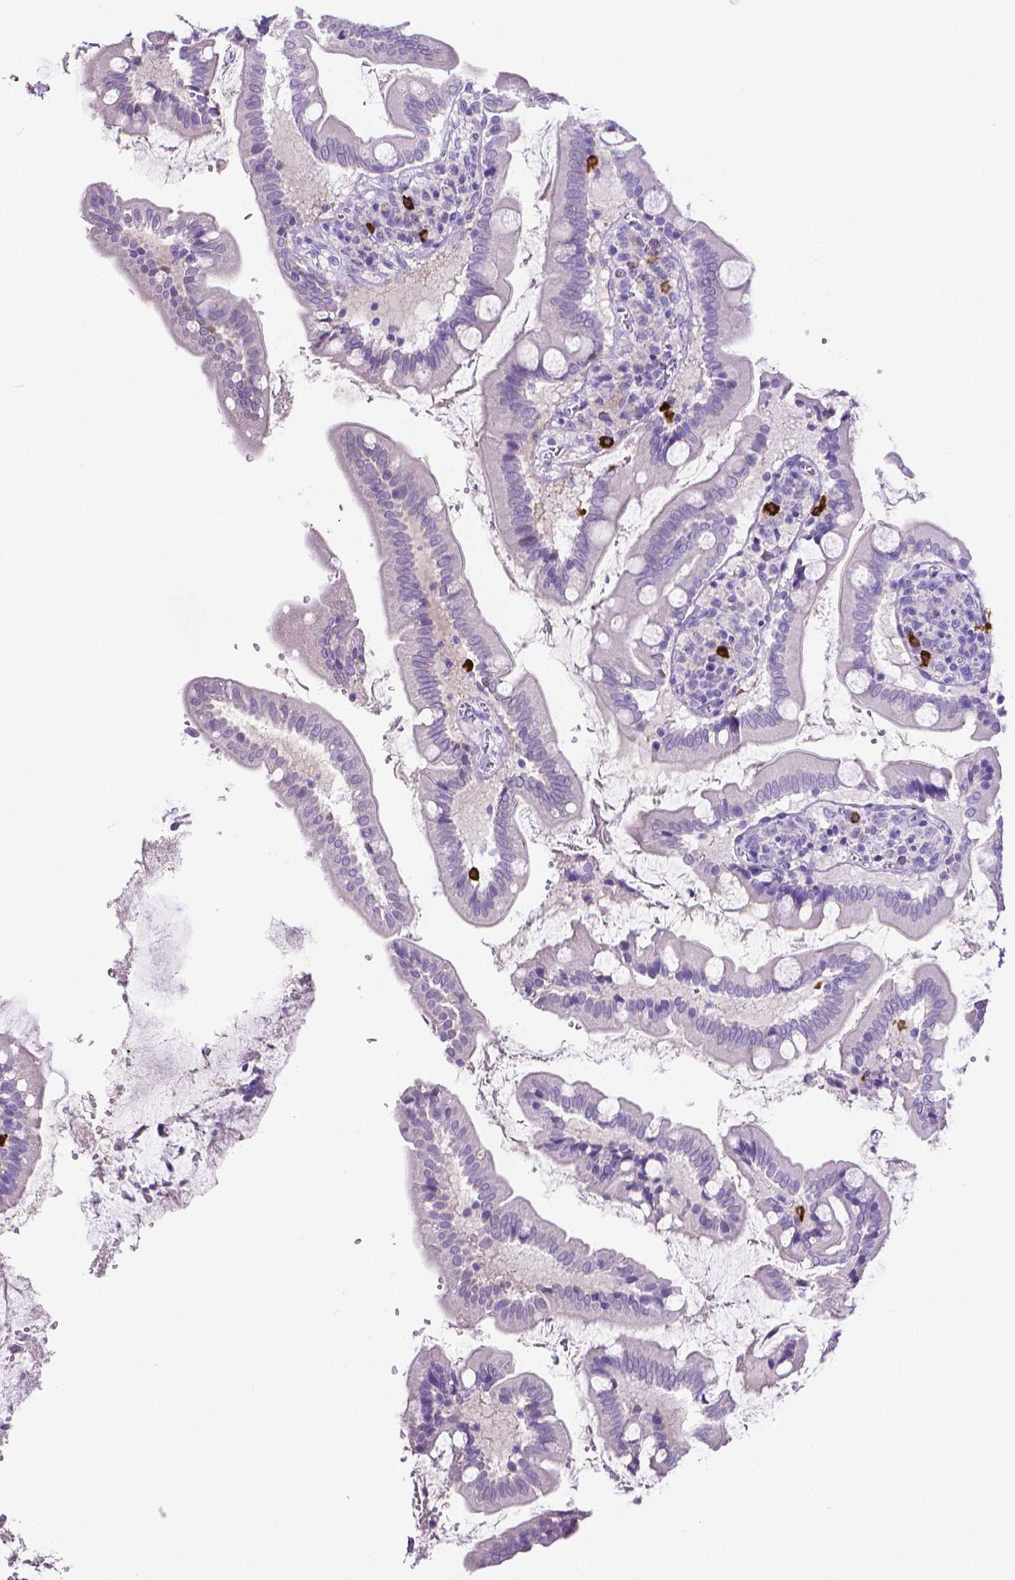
{"staining": {"intensity": "negative", "quantity": "none", "location": "none"}, "tissue": "small intestine", "cell_type": "Glandular cells", "image_type": "normal", "snomed": [{"axis": "morphology", "description": "Normal tissue, NOS"}, {"axis": "topography", "description": "Small intestine"}], "caption": "This is an immunohistochemistry (IHC) image of normal small intestine. There is no staining in glandular cells.", "gene": "MMP9", "patient": {"sex": "female", "age": 56}}